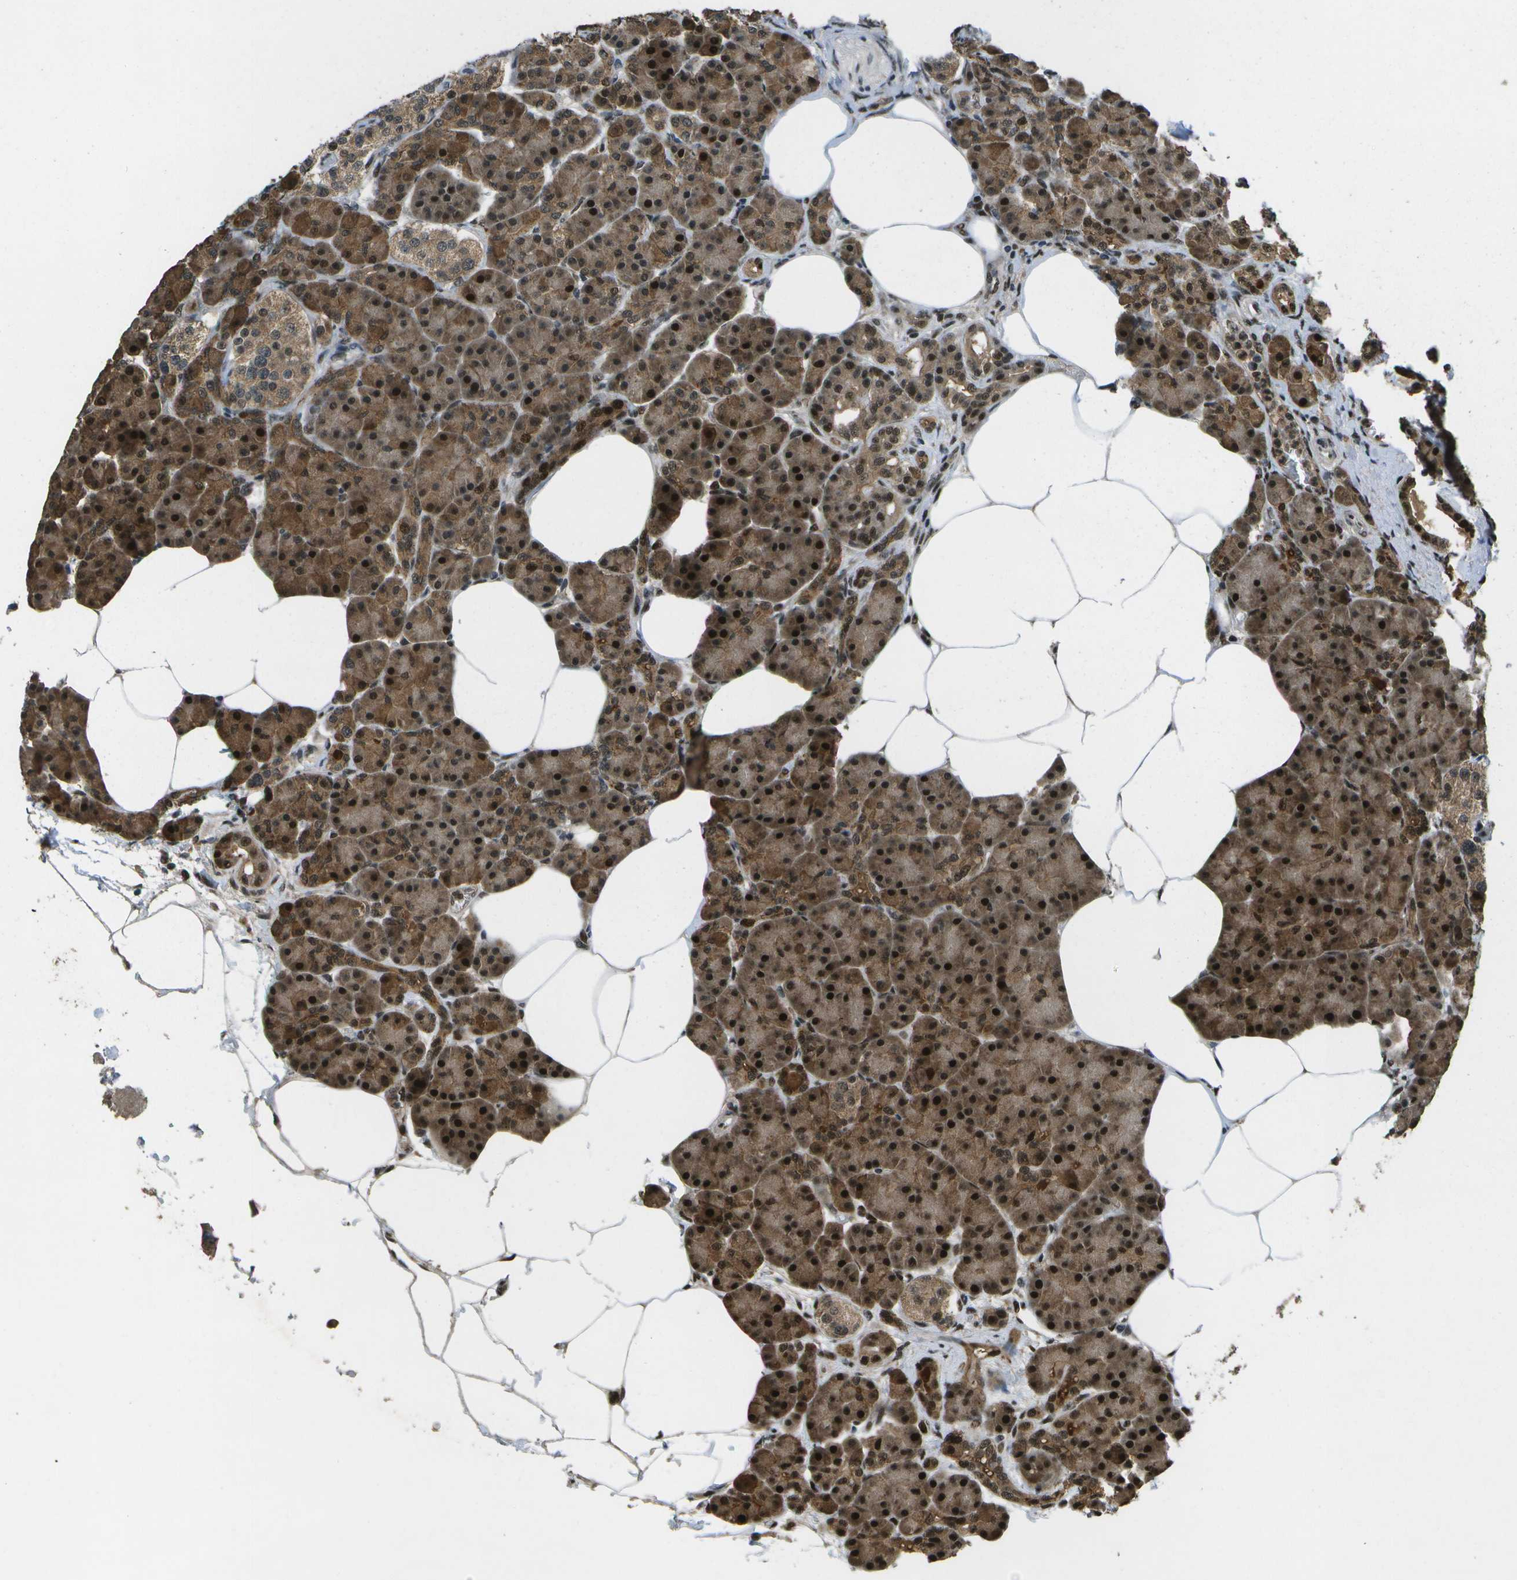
{"staining": {"intensity": "strong", "quantity": ">75%", "location": "cytoplasmic/membranous,nuclear"}, "tissue": "pancreas", "cell_type": "Exocrine glandular cells", "image_type": "normal", "snomed": [{"axis": "morphology", "description": "Normal tissue, NOS"}, {"axis": "topography", "description": "Pancreas"}], "caption": "Immunohistochemistry (DAB (3,3'-diaminobenzidine)) staining of unremarkable human pancreas demonstrates strong cytoplasmic/membranous,nuclear protein expression in about >75% of exocrine glandular cells.", "gene": "GANC", "patient": {"sex": "female", "age": 70}}